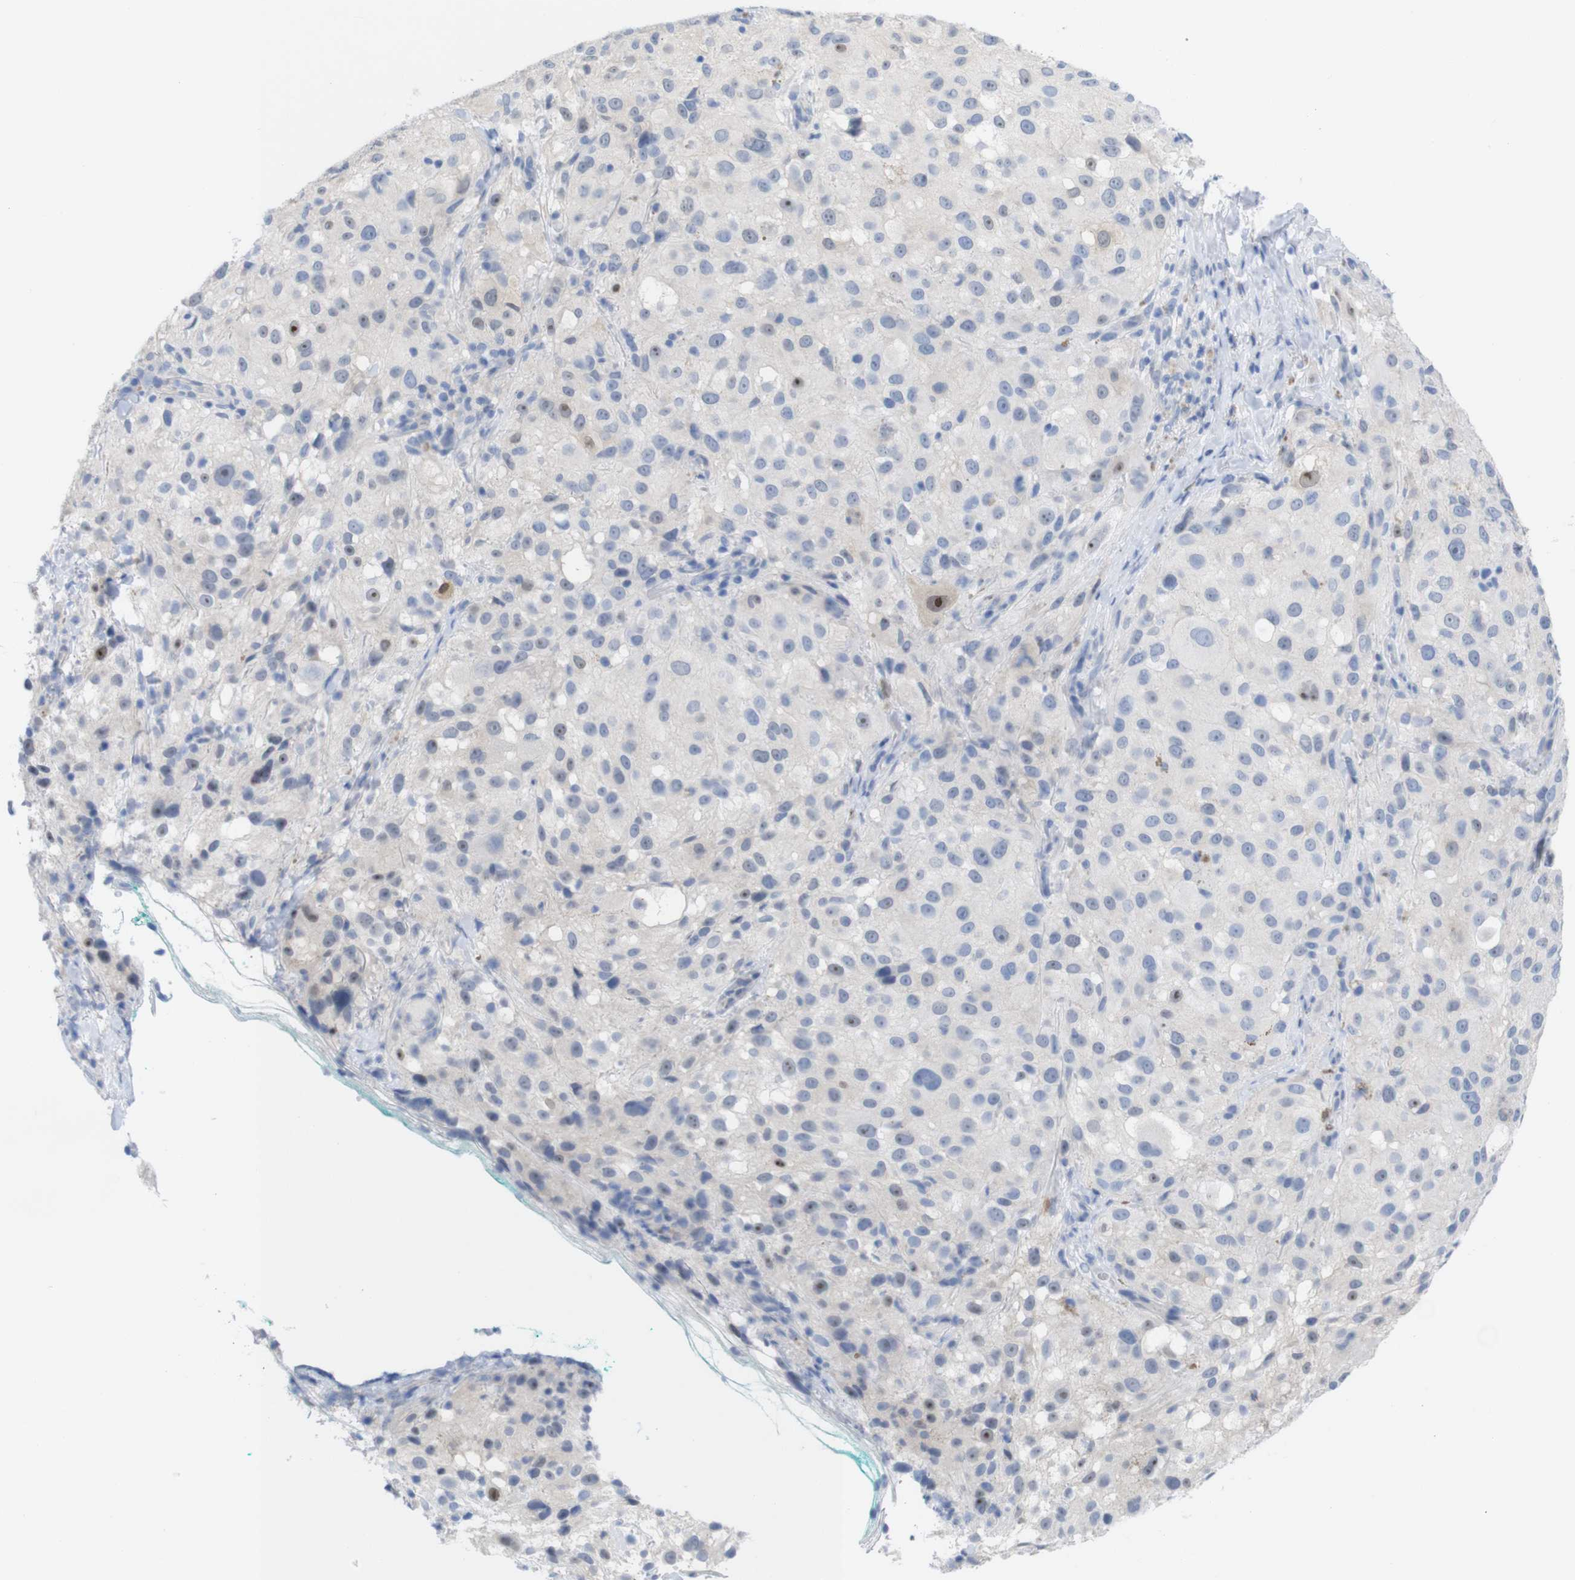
{"staining": {"intensity": "negative", "quantity": "none", "location": "none"}, "tissue": "melanoma", "cell_type": "Tumor cells", "image_type": "cancer", "snomed": [{"axis": "morphology", "description": "Necrosis, NOS"}, {"axis": "morphology", "description": "Malignant melanoma, NOS"}, {"axis": "topography", "description": "Skin"}], "caption": "Histopathology image shows no significant protein positivity in tumor cells of malignant melanoma.", "gene": "PNMA1", "patient": {"sex": "female", "age": 87}}